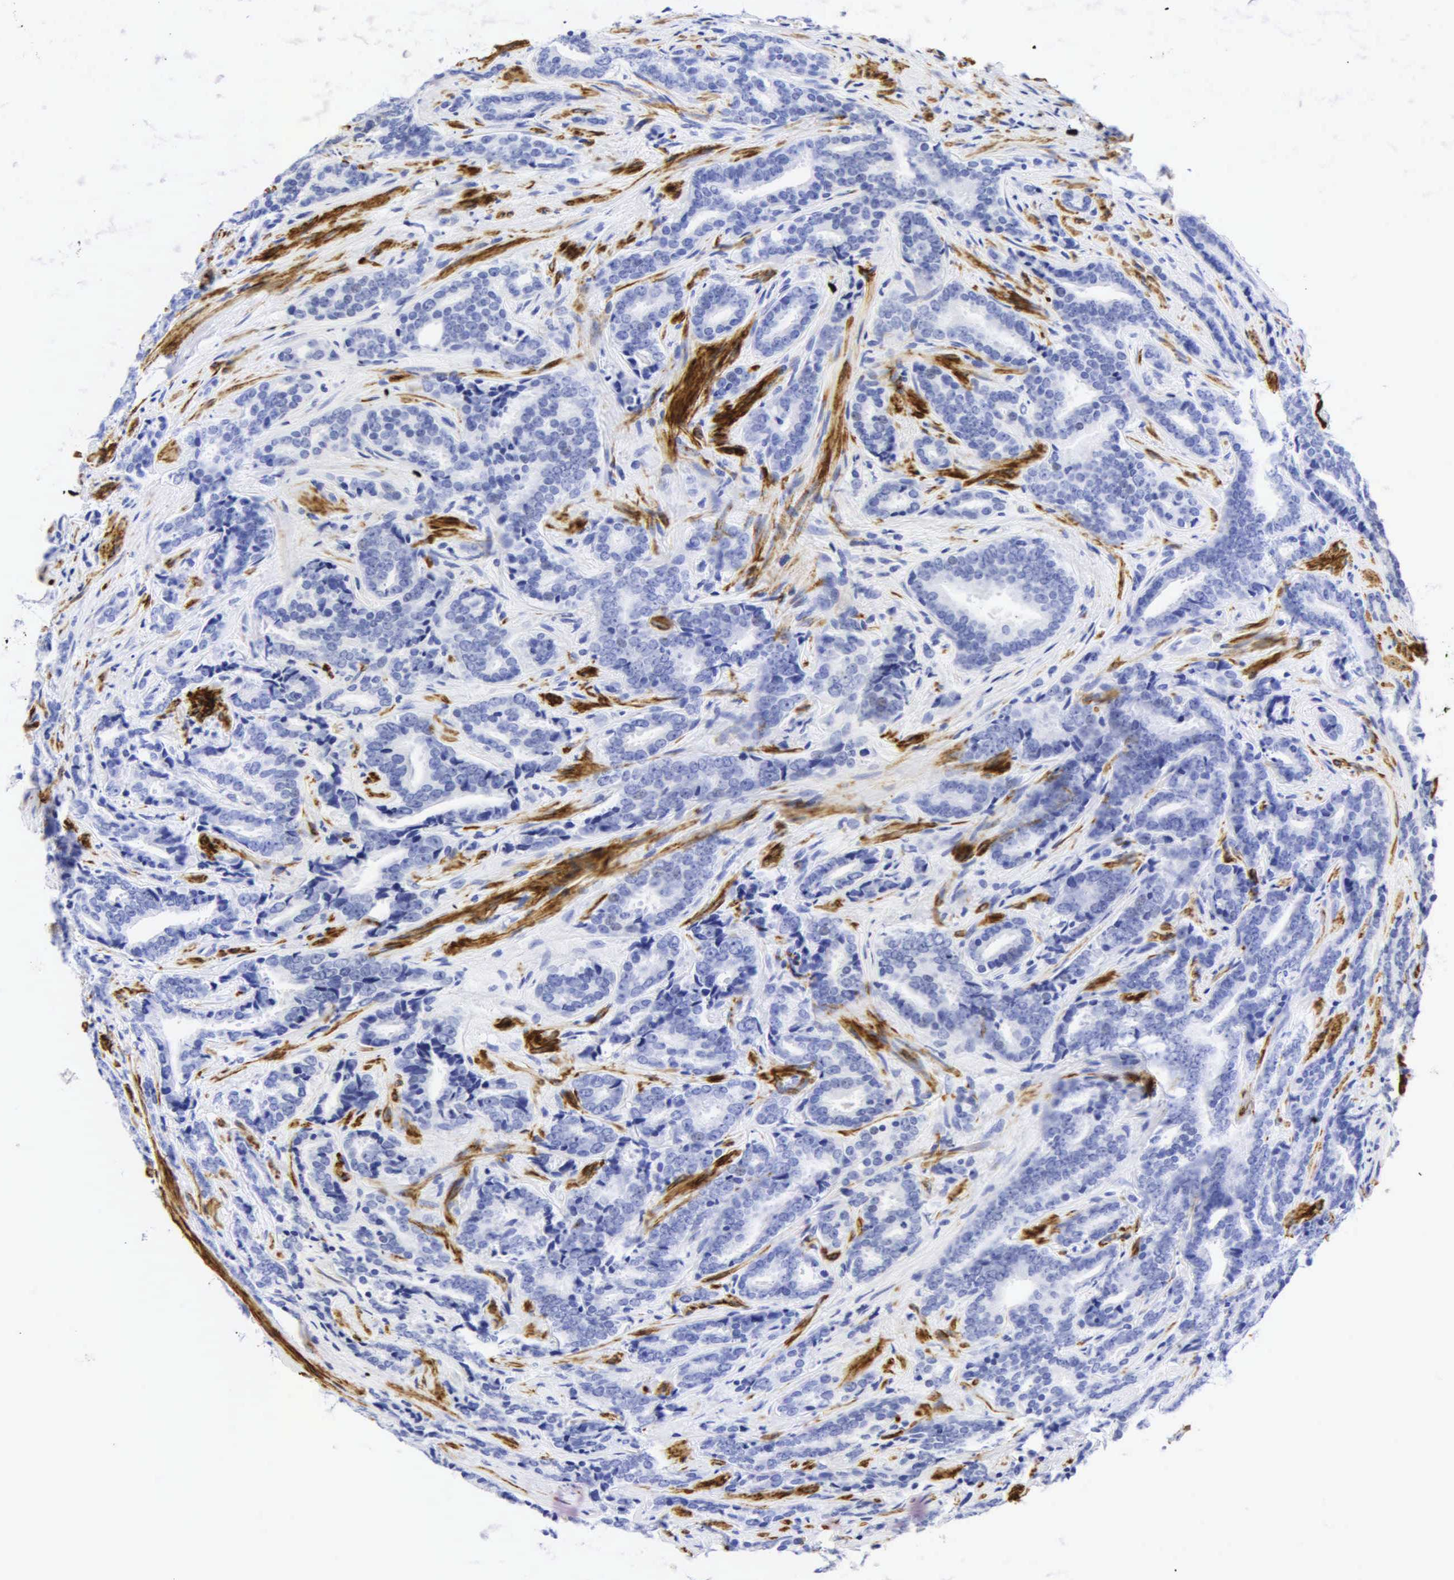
{"staining": {"intensity": "negative", "quantity": "none", "location": "none"}, "tissue": "prostate cancer", "cell_type": "Tumor cells", "image_type": "cancer", "snomed": [{"axis": "morphology", "description": "Adenocarcinoma, Medium grade"}, {"axis": "topography", "description": "Prostate"}], "caption": "This is a image of immunohistochemistry staining of prostate cancer, which shows no staining in tumor cells.", "gene": "DES", "patient": {"sex": "male", "age": 65}}